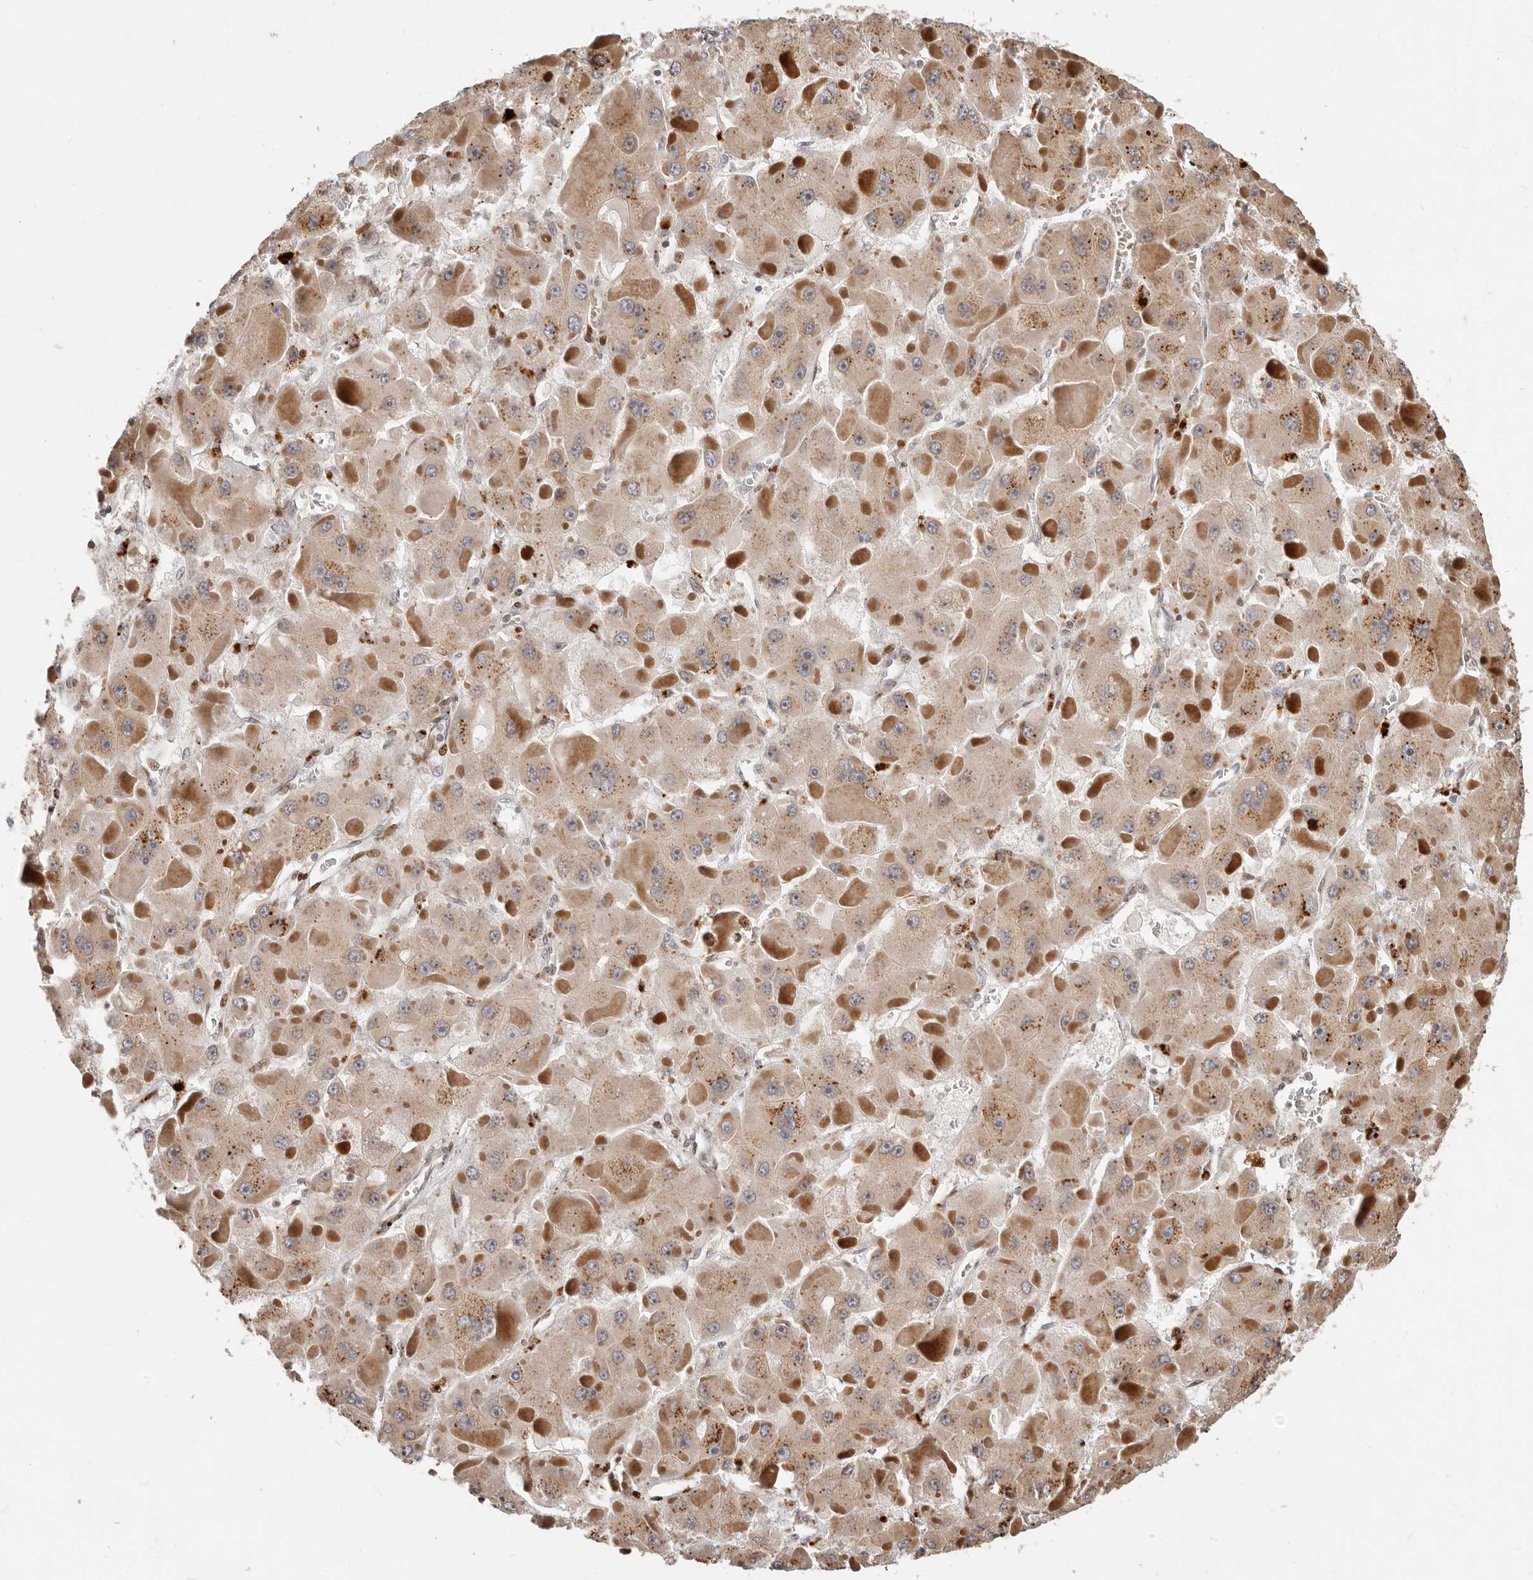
{"staining": {"intensity": "moderate", "quantity": ">75%", "location": "cytoplasmic/membranous"}, "tissue": "liver cancer", "cell_type": "Tumor cells", "image_type": "cancer", "snomed": [{"axis": "morphology", "description": "Carcinoma, Hepatocellular, NOS"}, {"axis": "topography", "description": "Liver"}], "caption": "Immunohistochemical staining of human hepatocellular carcinoma (liver) shows medium levels of moderate cytoplasmic/membranous expression in approximately >75% of tumor cells.", "gene": "TRIM4", "patient": {"sex": "female", "age": 73}}